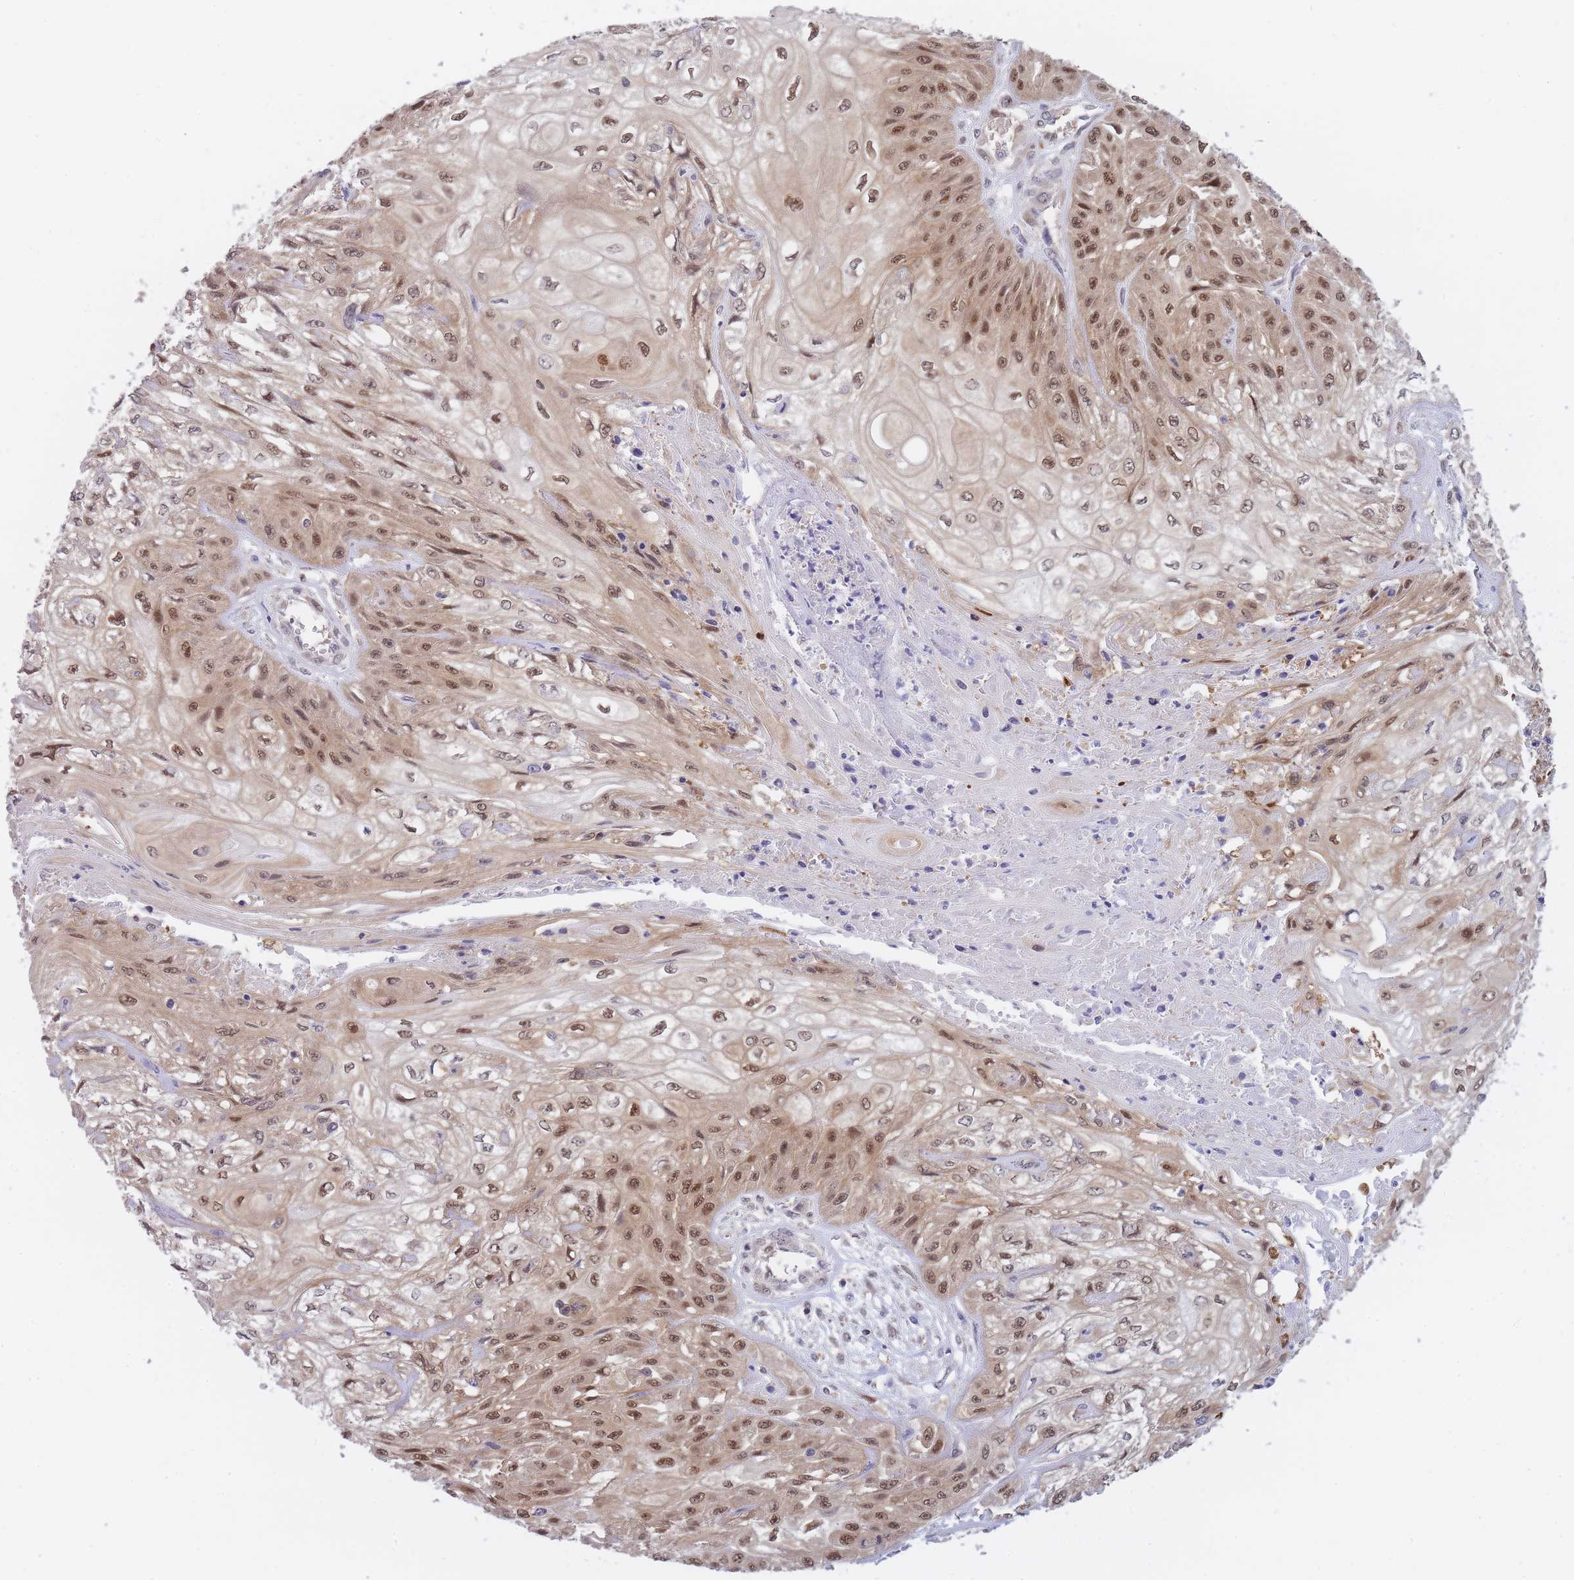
{"staining": {"intensity": "moderate", "quantity": ">75%", "location": "nuclear"}, "tissue": "skin cancer", "cell_type": "Tumor cells", "image_type": "cancer", "snomed": [{"axis": "morphology", "description": "Squamous cell carcinoma, NOS"}, {"axis": "morphology", "description": "Squamous cell carcinoma, metastatic, NOS"}, {"axis": "topography", "description": "Skin"}, {"axis": "topography", "description": "Lymph node"}], "caption": "High-power microscopy captured an IHC micrograph of skin cancer (squamous cell carcinoma), revealing moderate nuclear staining in approximately >75% of tumor cells. (brown staining indicates protein expression, while blue staining denotes nuclei).", "gene": "NSFL1C", "patient": {"sex": "male", "age": 75}}